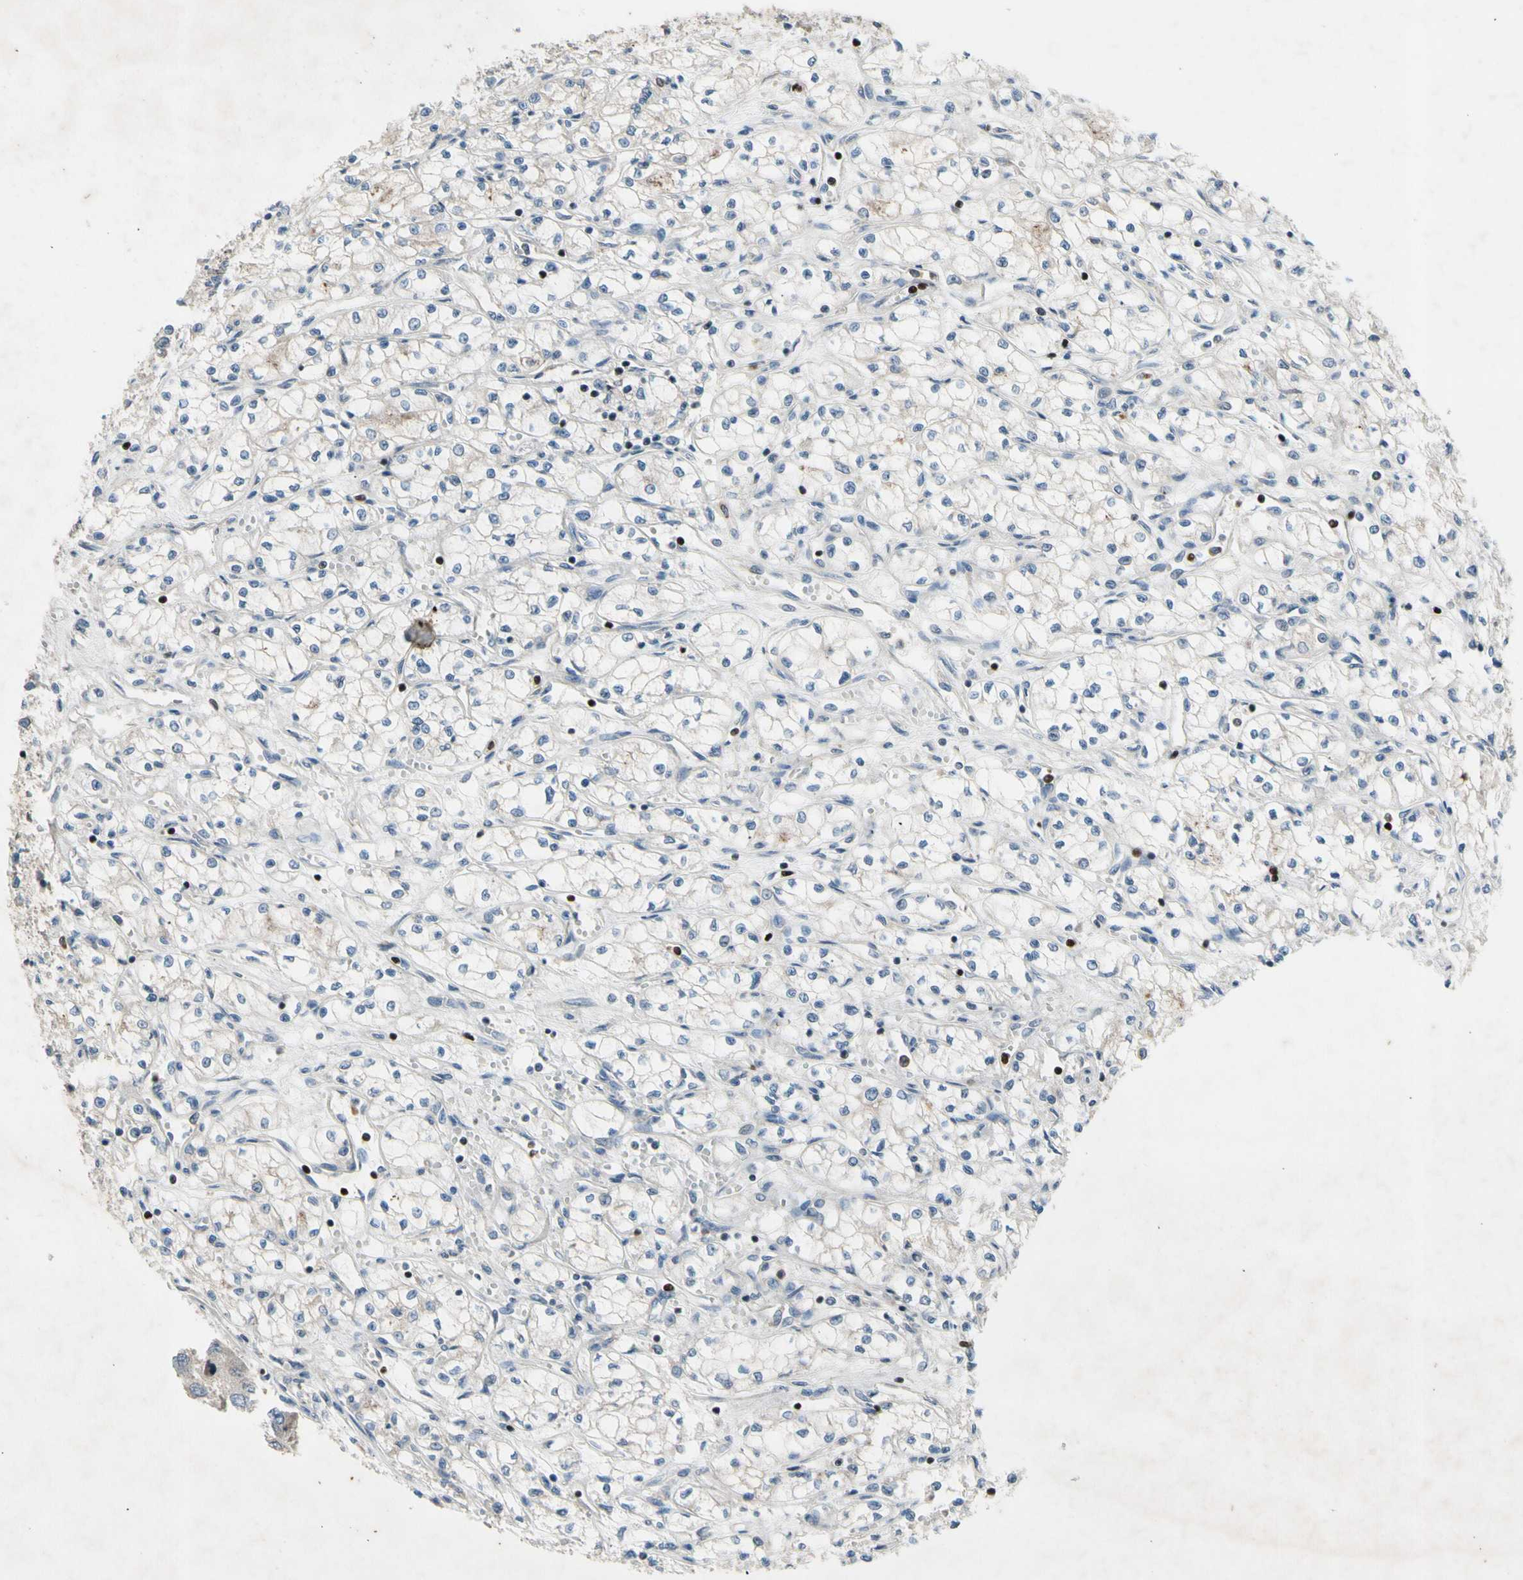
{"staining": {"intensity": "negative", "quantity": "none", "location": "none"}, "tissue": "renal cancer", "cell_type": "Tumor cells", "image_type": "cancer", "snomed": [{"axis": "morphology", "description": "Normal tissue, NOS"}, {"axis": "morphology", "description": "Adenocarcinoma, NOS"}, {"axis": "topography", "description": "Kidney"}], "caption": "Protein analysis of renal cancer displays no significant positivity in tumor cells.", "gene": "TBX21", "patient": {"sex": "male", "age": 59}}